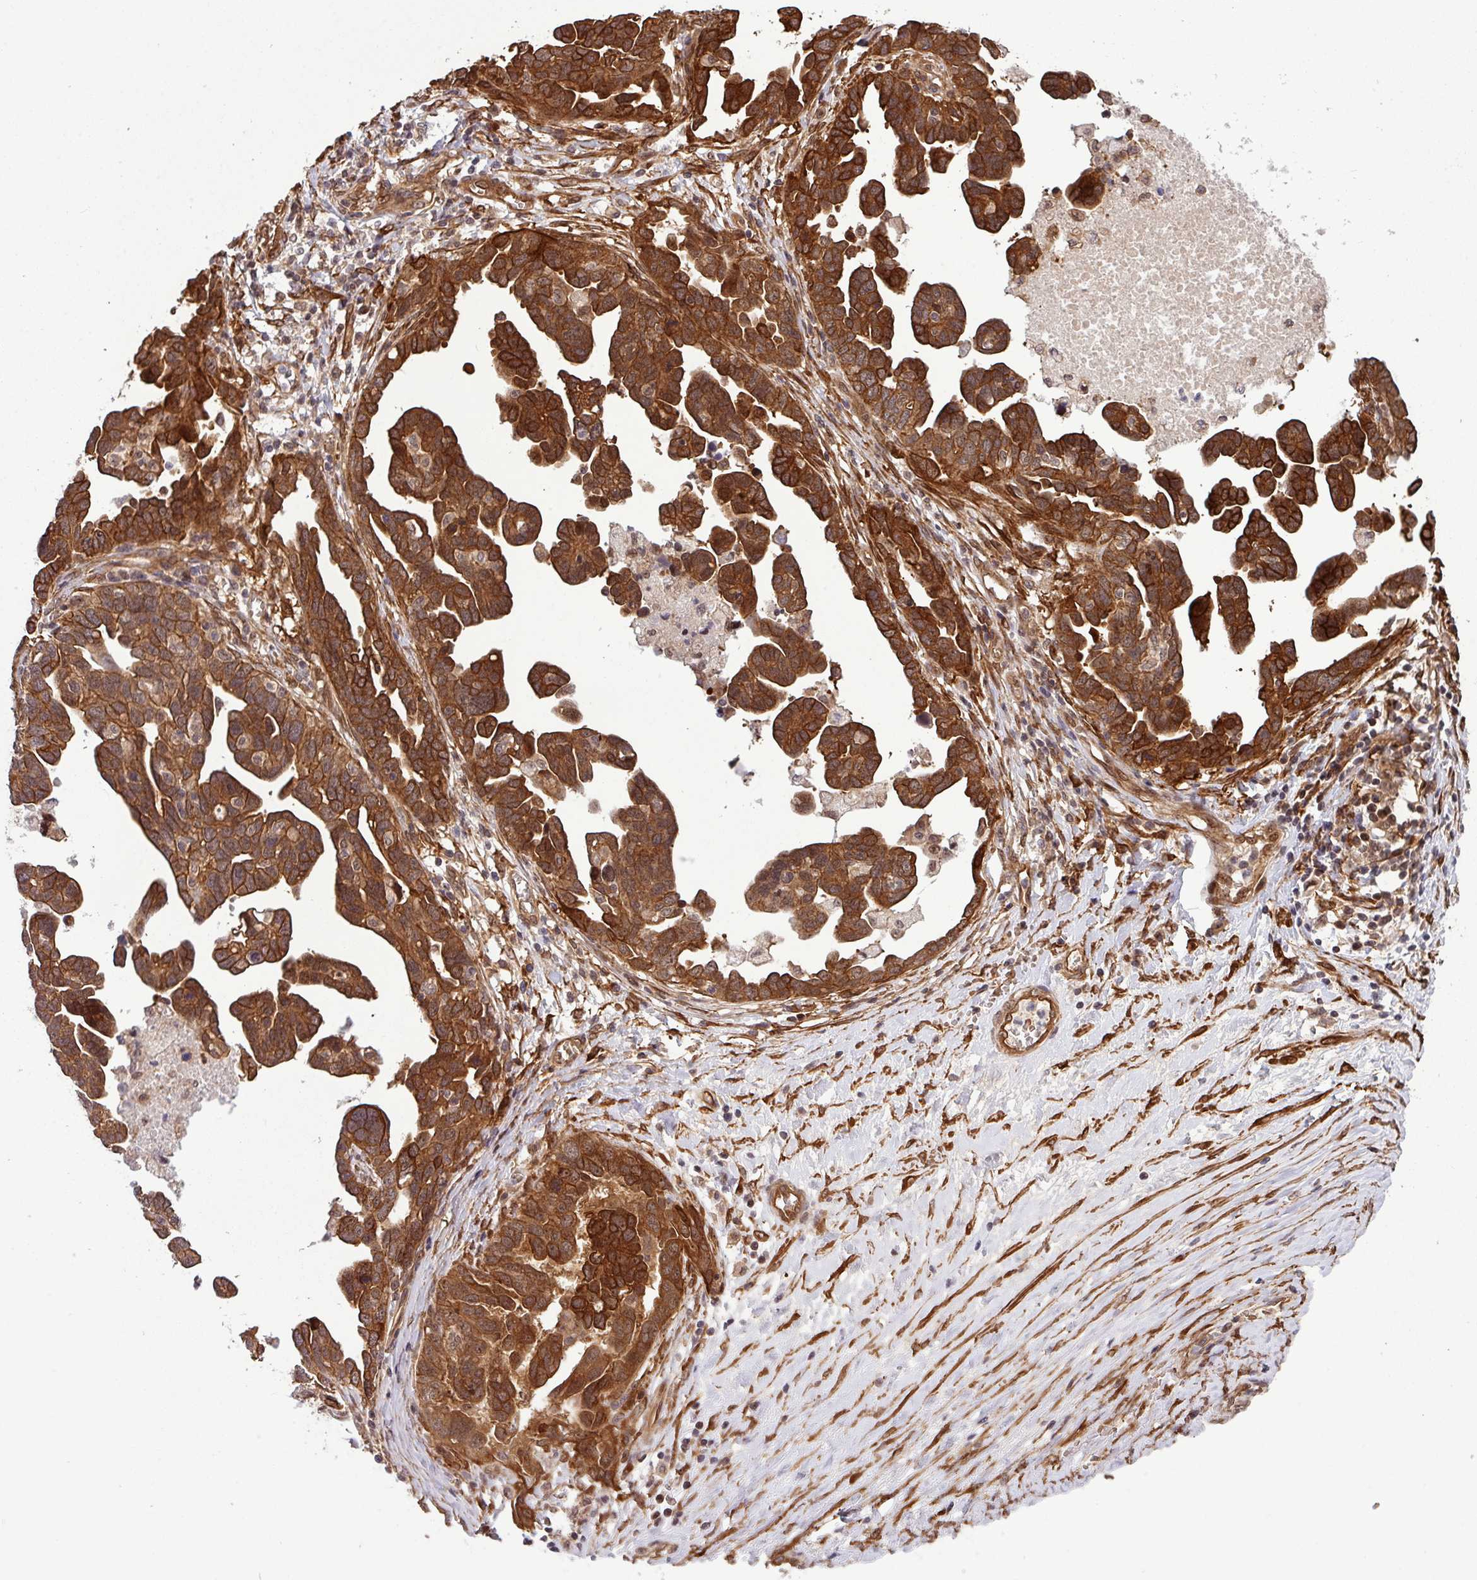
{"staining": {"intensity": "strong", "quantity": ">75%", "location": "cytoplasmic/membranous"}, "tissue": "ovarian cancer", "cell_type": "Tumor cells", "image_type": "cancer", "snomed": [{"axis": "morphology", "description": "Cystadenocarcinoma, serous, NOS"}, {"axis": "topography", "description": "Ovary"}], "caption": "This photomicrograph demonstrates IHC staining of ovarian serous cystadenocarcinoma, with high strong cytoplasmic/membranous expression in approximately >75% of tumor cells.", "gene": "C7orf50", "patient": {"sex": "female", "age": 54}}